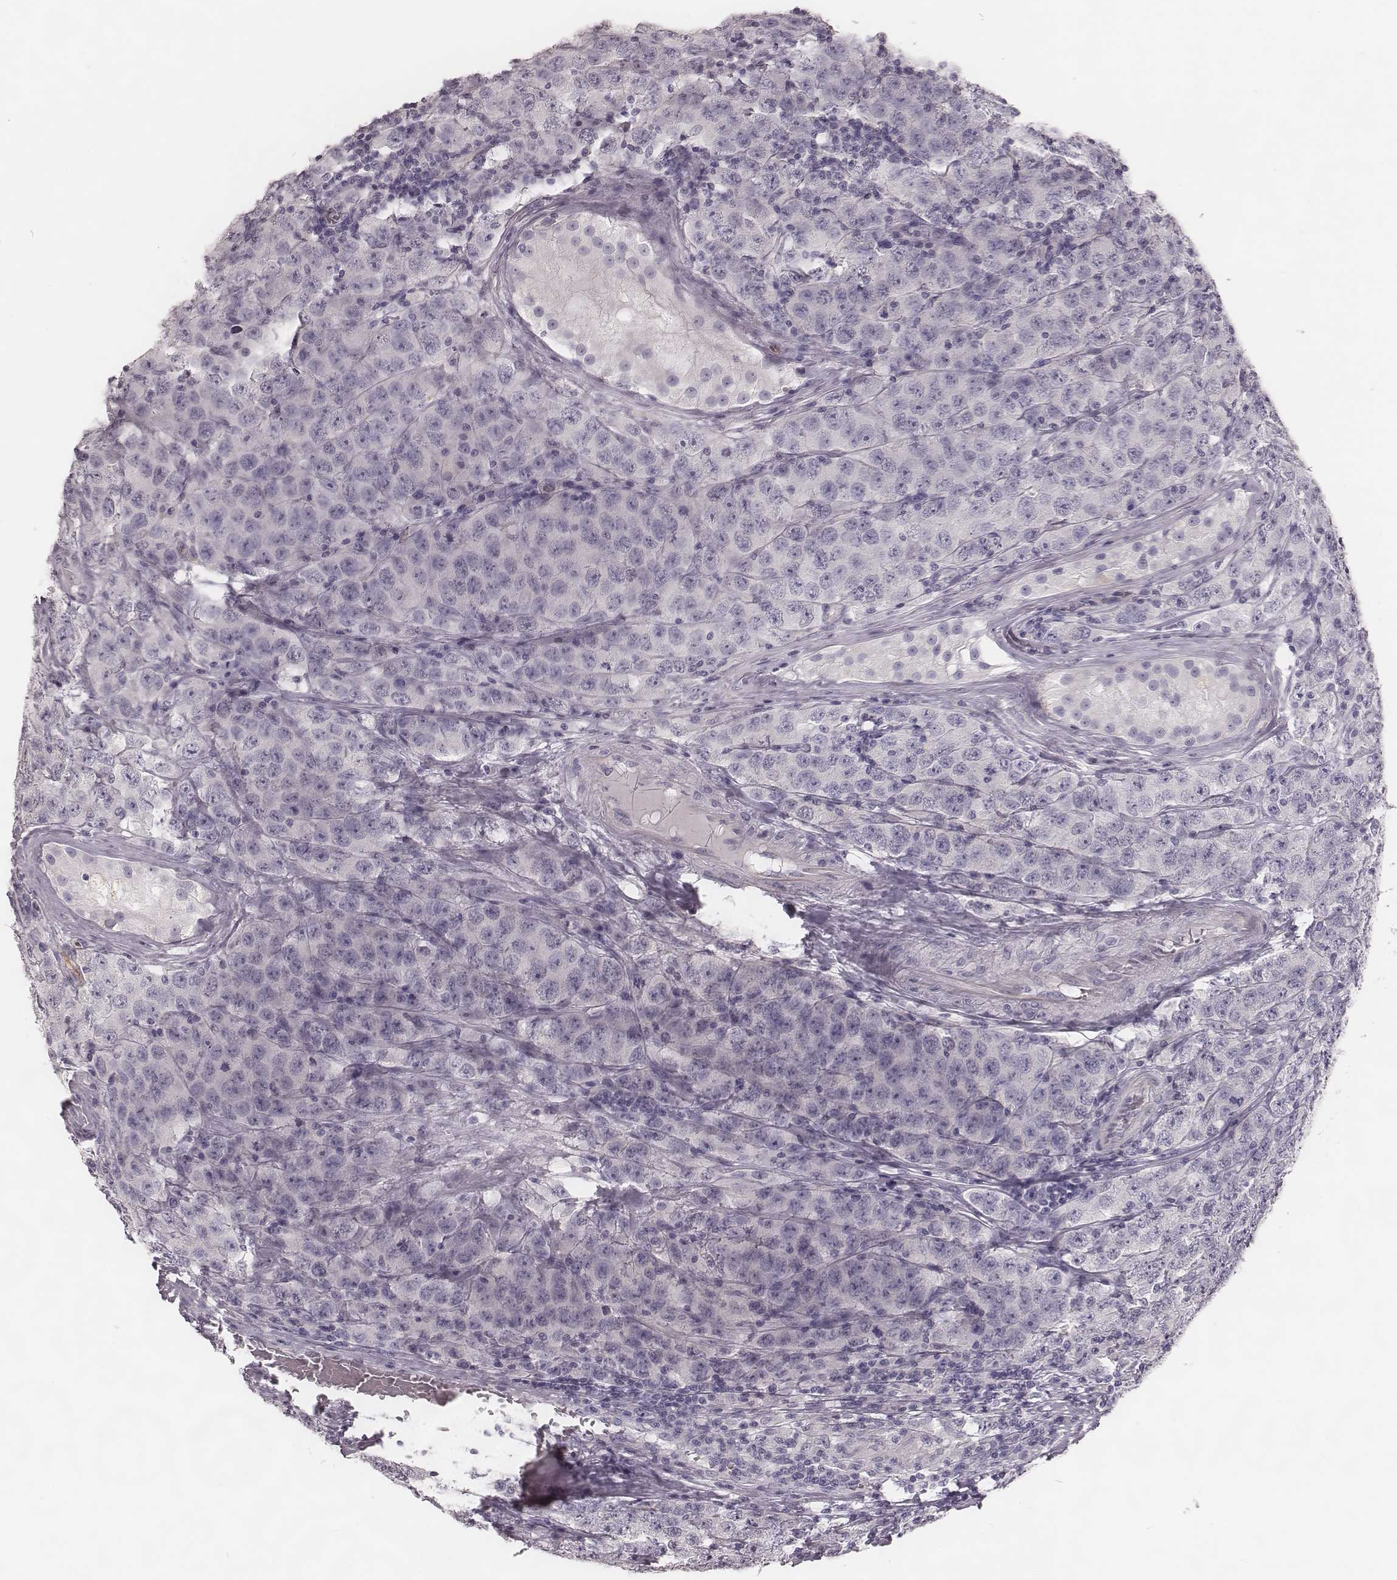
{"staining": {"intensity": "negative", "quantity": "none", "location": "none"}, "tissue": "testis cancer", "cell_type": "Tumor cells", "image_type": "cancer", "snomed": [{"axis": "morphology", "description": "Seminoma, NOS"}, {"axis": "topography", "description": "Testis"}], "caption": "Testis cancer (seminoma) was stained to show a protein in brown. There is no significant expression in tumor cells. Nuclei are stained in blue.", "gene": "SPA17", "patient": {"sex": "male", "age": 52}}